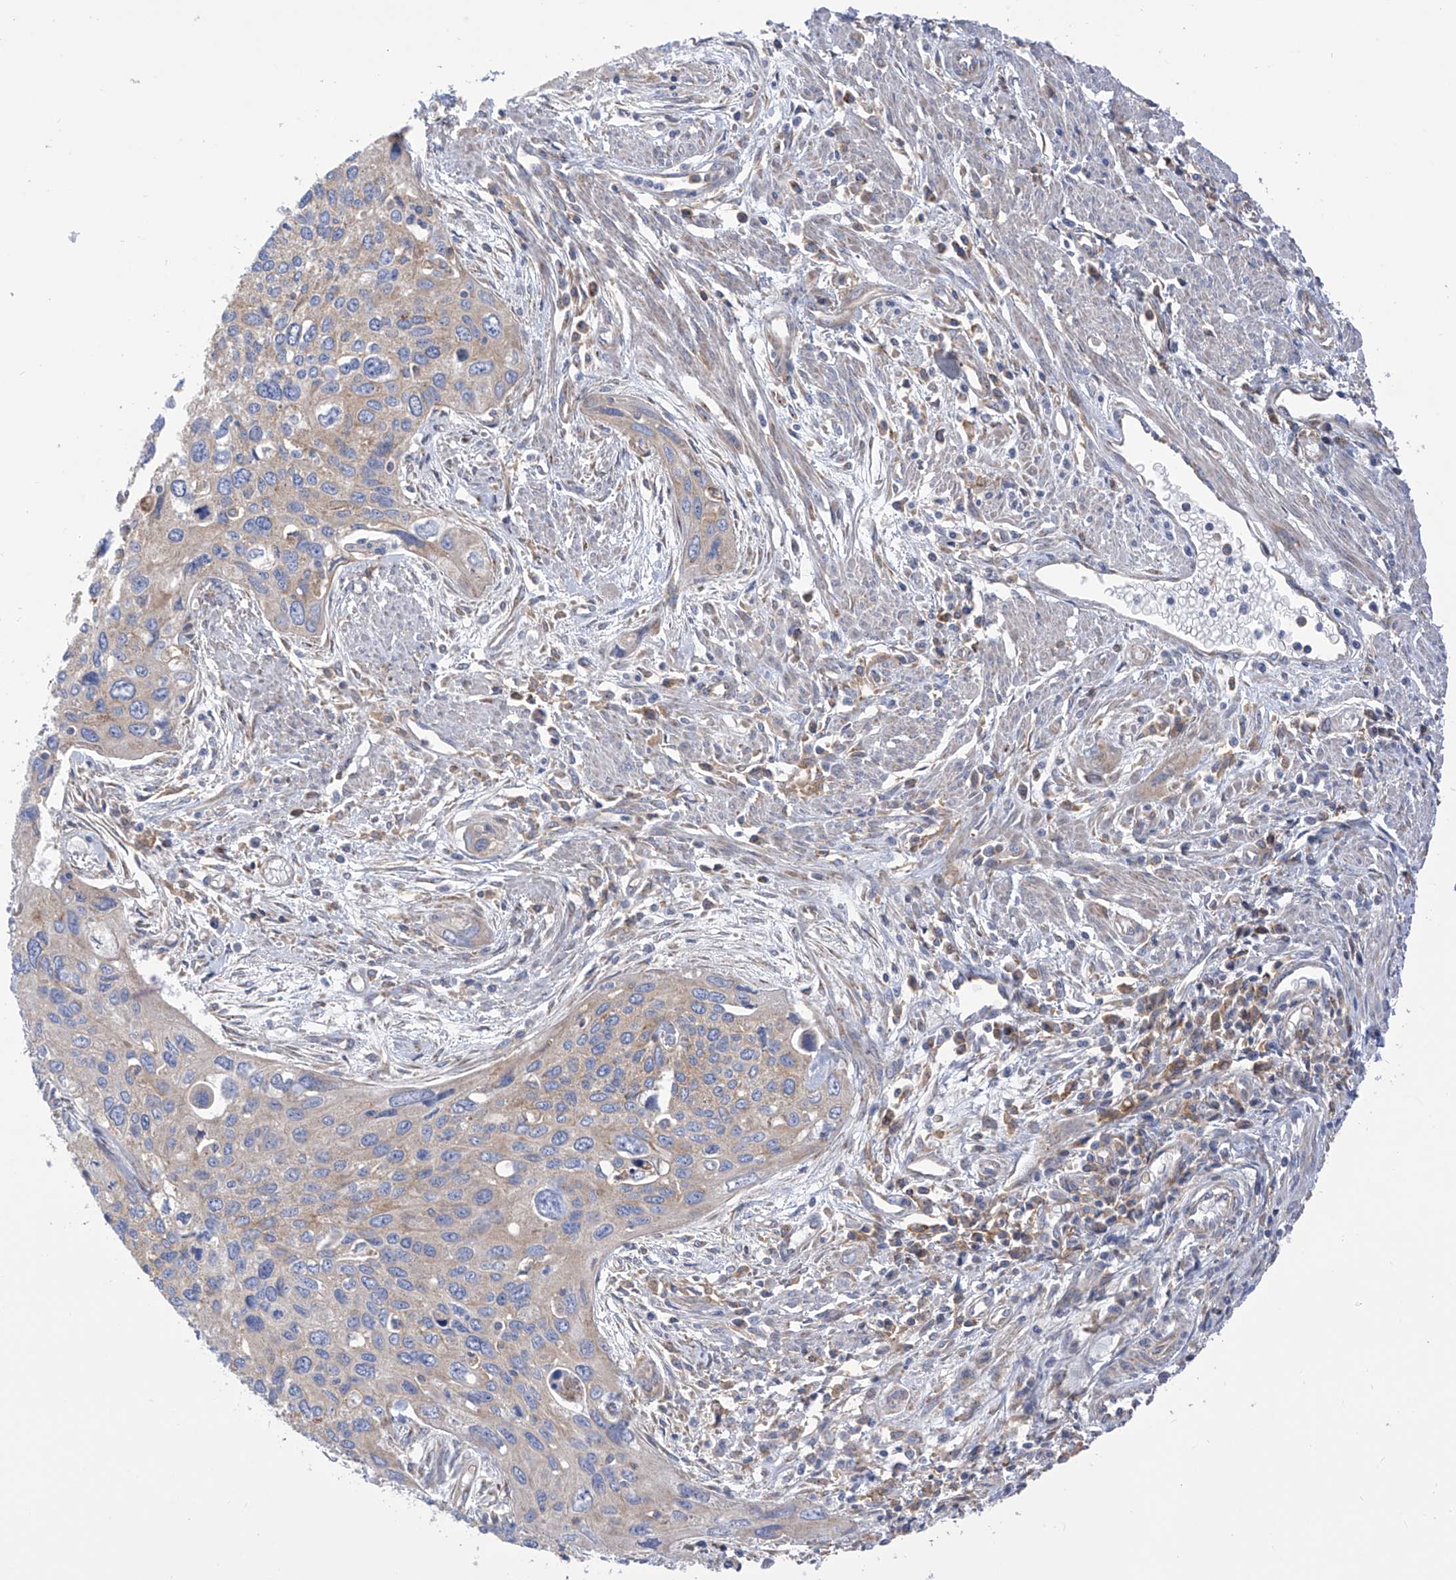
{"staining": {"intensity": "moderate", "quantity": "25%-75%", "location": "cytoplasmic/membranous"}, "tissue": "cervical cancer", "cell_type": "Tumor cells", "image_type": "cancer", "snomed": [{"axis": "morphology", "description": "Squamous cell carcinoma, NOS"}, {"axis": "topography", "description": "Cervix"}], "caption": "Cervical cancer (squamous cell carcinoma) stained with a brown dye reveals moderate cytoplasmic/membranous positive positivity in approximately 25%-75% of tumor cells.", "gene": "P2RX7", "patient": {"sex": "female", "age": 55}}